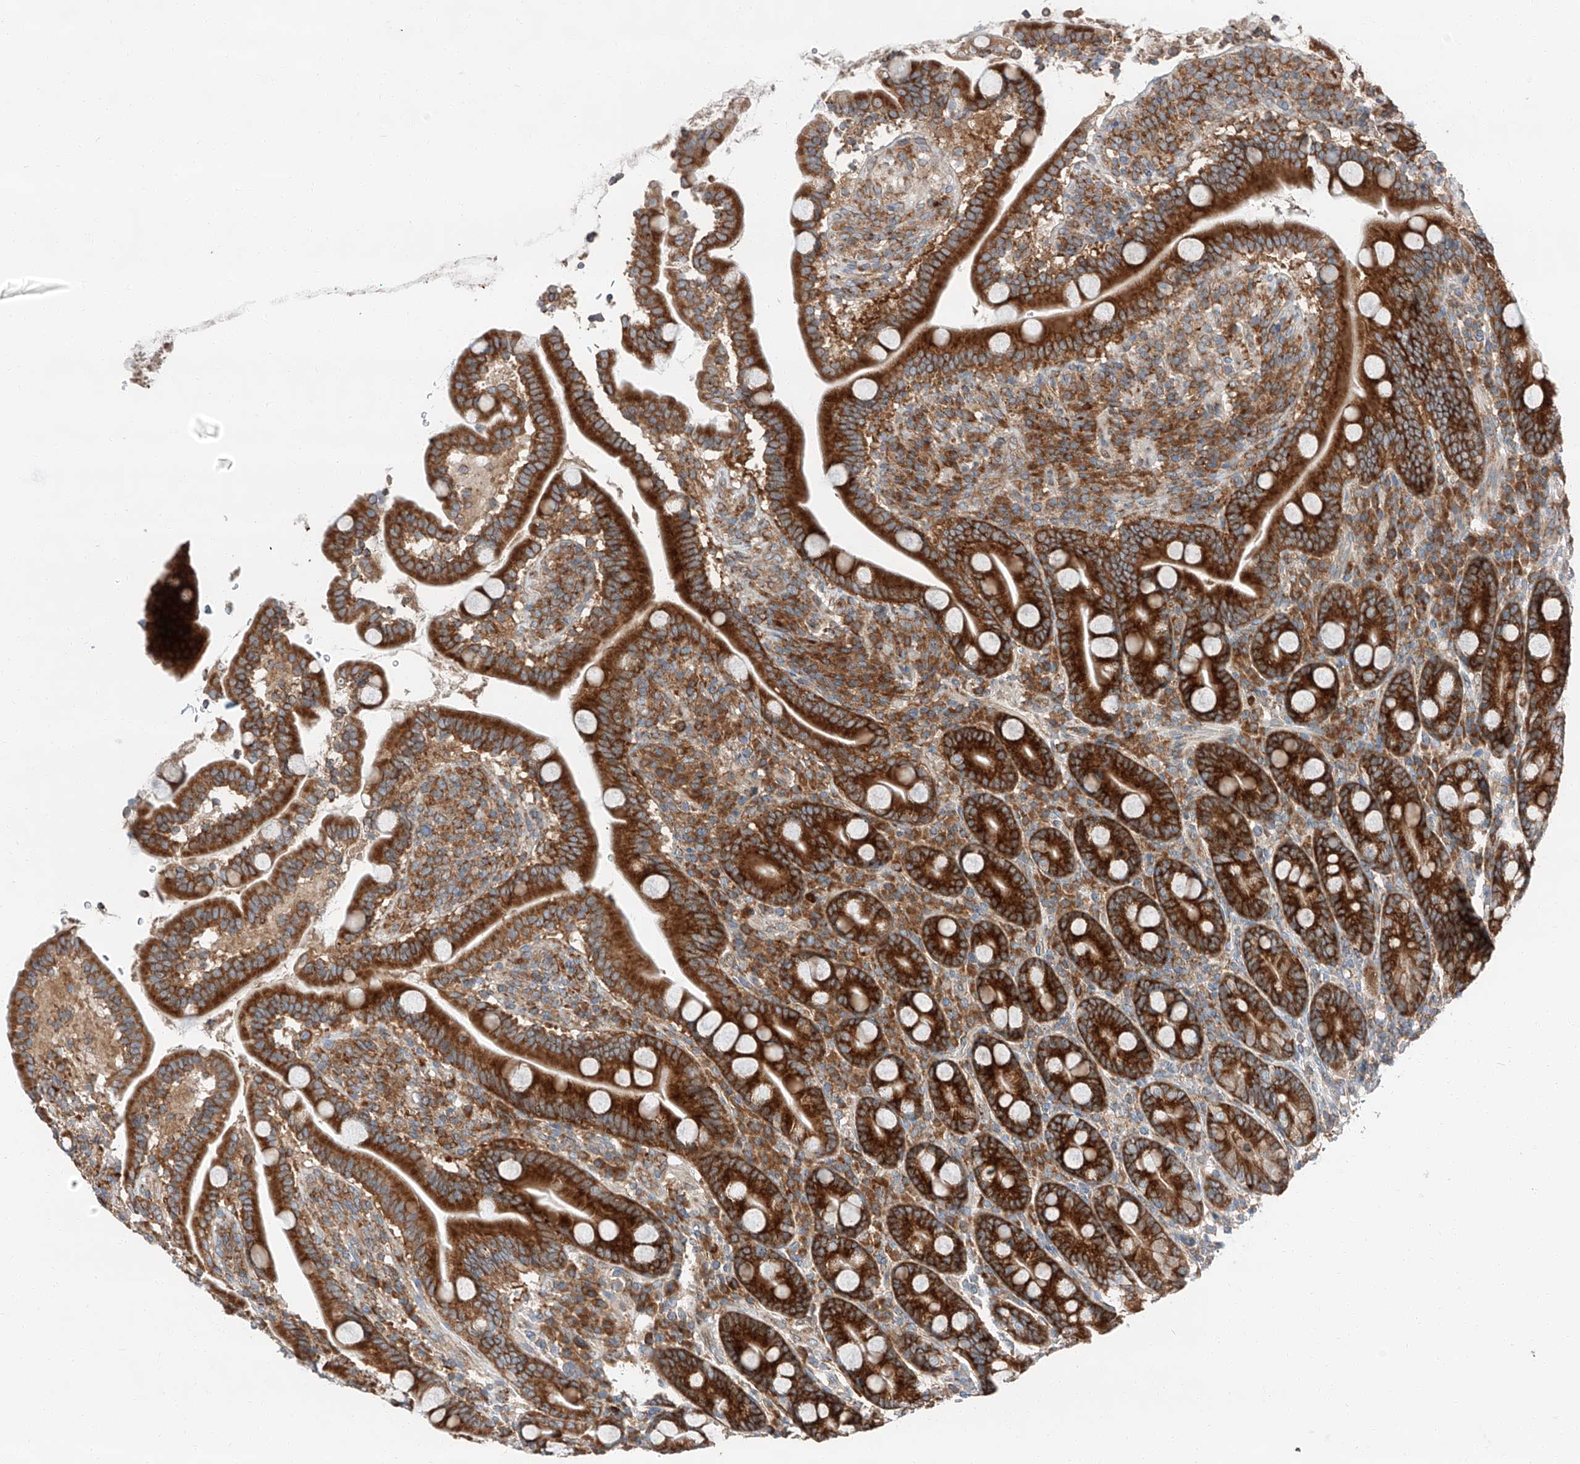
{"staining": {"intensity": "strong", "quantity": ">75%", "location": "cytoplasmic/membranous"}, "tissue": "duodenum", "cell_type": "Glandular cells", "image_type": "normal", "snomed": [{"axis": "morphology", "description": "Normal tissue, NOS"}, {"axis": "topography", "description": "Duodenum"}], "caption": "Immunohistochemical staining of unremarkable duodenum displays >75% levels of strong cytoplasmic/membranous protein staining in about >75% of glandular cells. (brown staining indicates protein expression, while blue staining denotes nuclei).", "gene": "ZC3H15", "patient": {"sex": "male", "age": 35}}